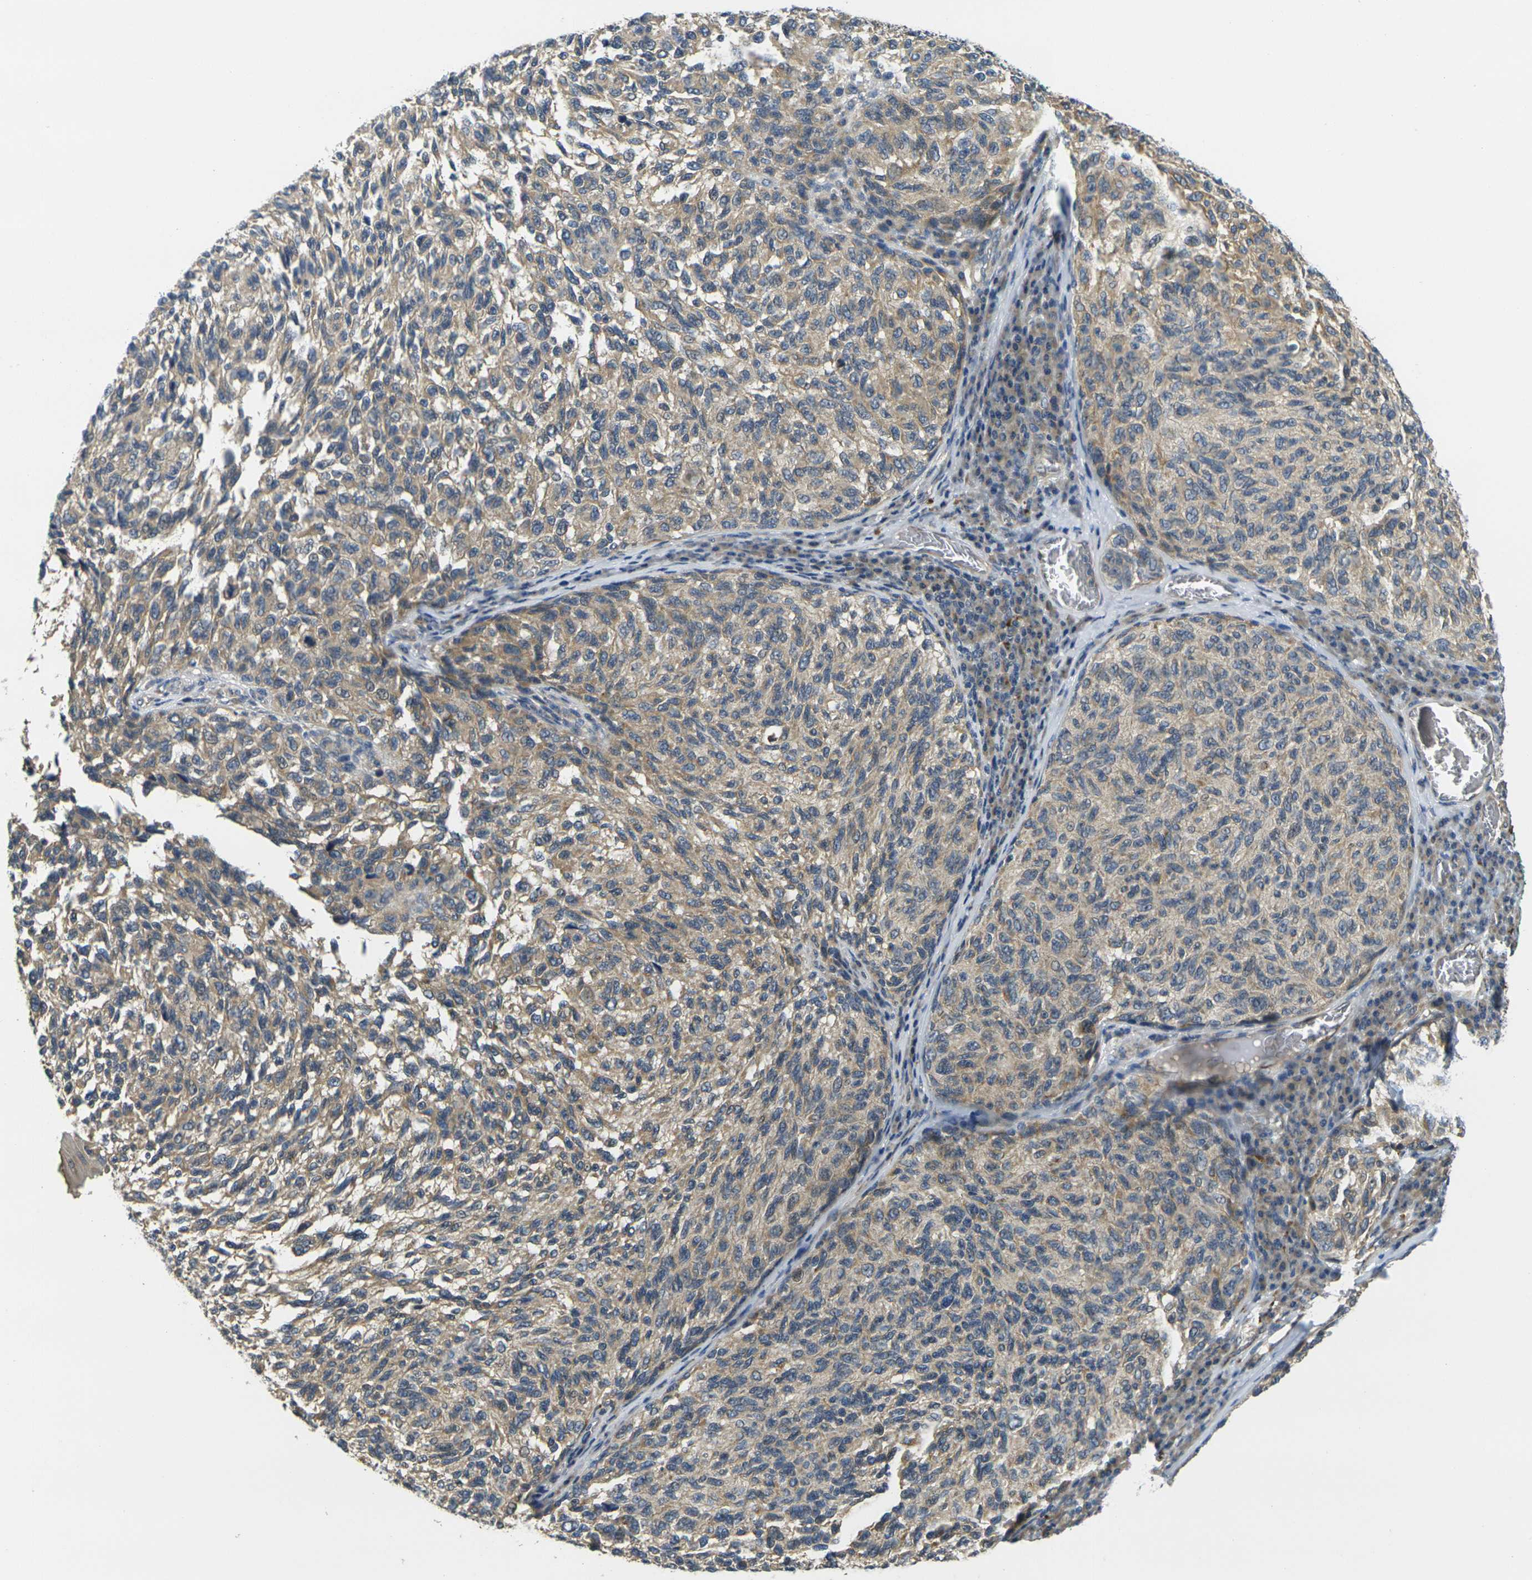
{"staining": {"intensity": "moderate", "quantity": ">75%", "location": "cytoplasmic/membranous"}, "tissue": "melanoma", "cell_type": "Tumor cells", "image_type": "cancer", "snomed": [{"axis": "morphology", "description": "Malignant melanoma, NOS"}, {"axis": "topography", "description": "Skin"}], "caption": "Moderate cytoplasmic/membranous protein staining is present in approximately >75% of tumor cells in malignant melanoma.", "gene": "MINAR2", "patient": {"sex": "female", "age": 73}}